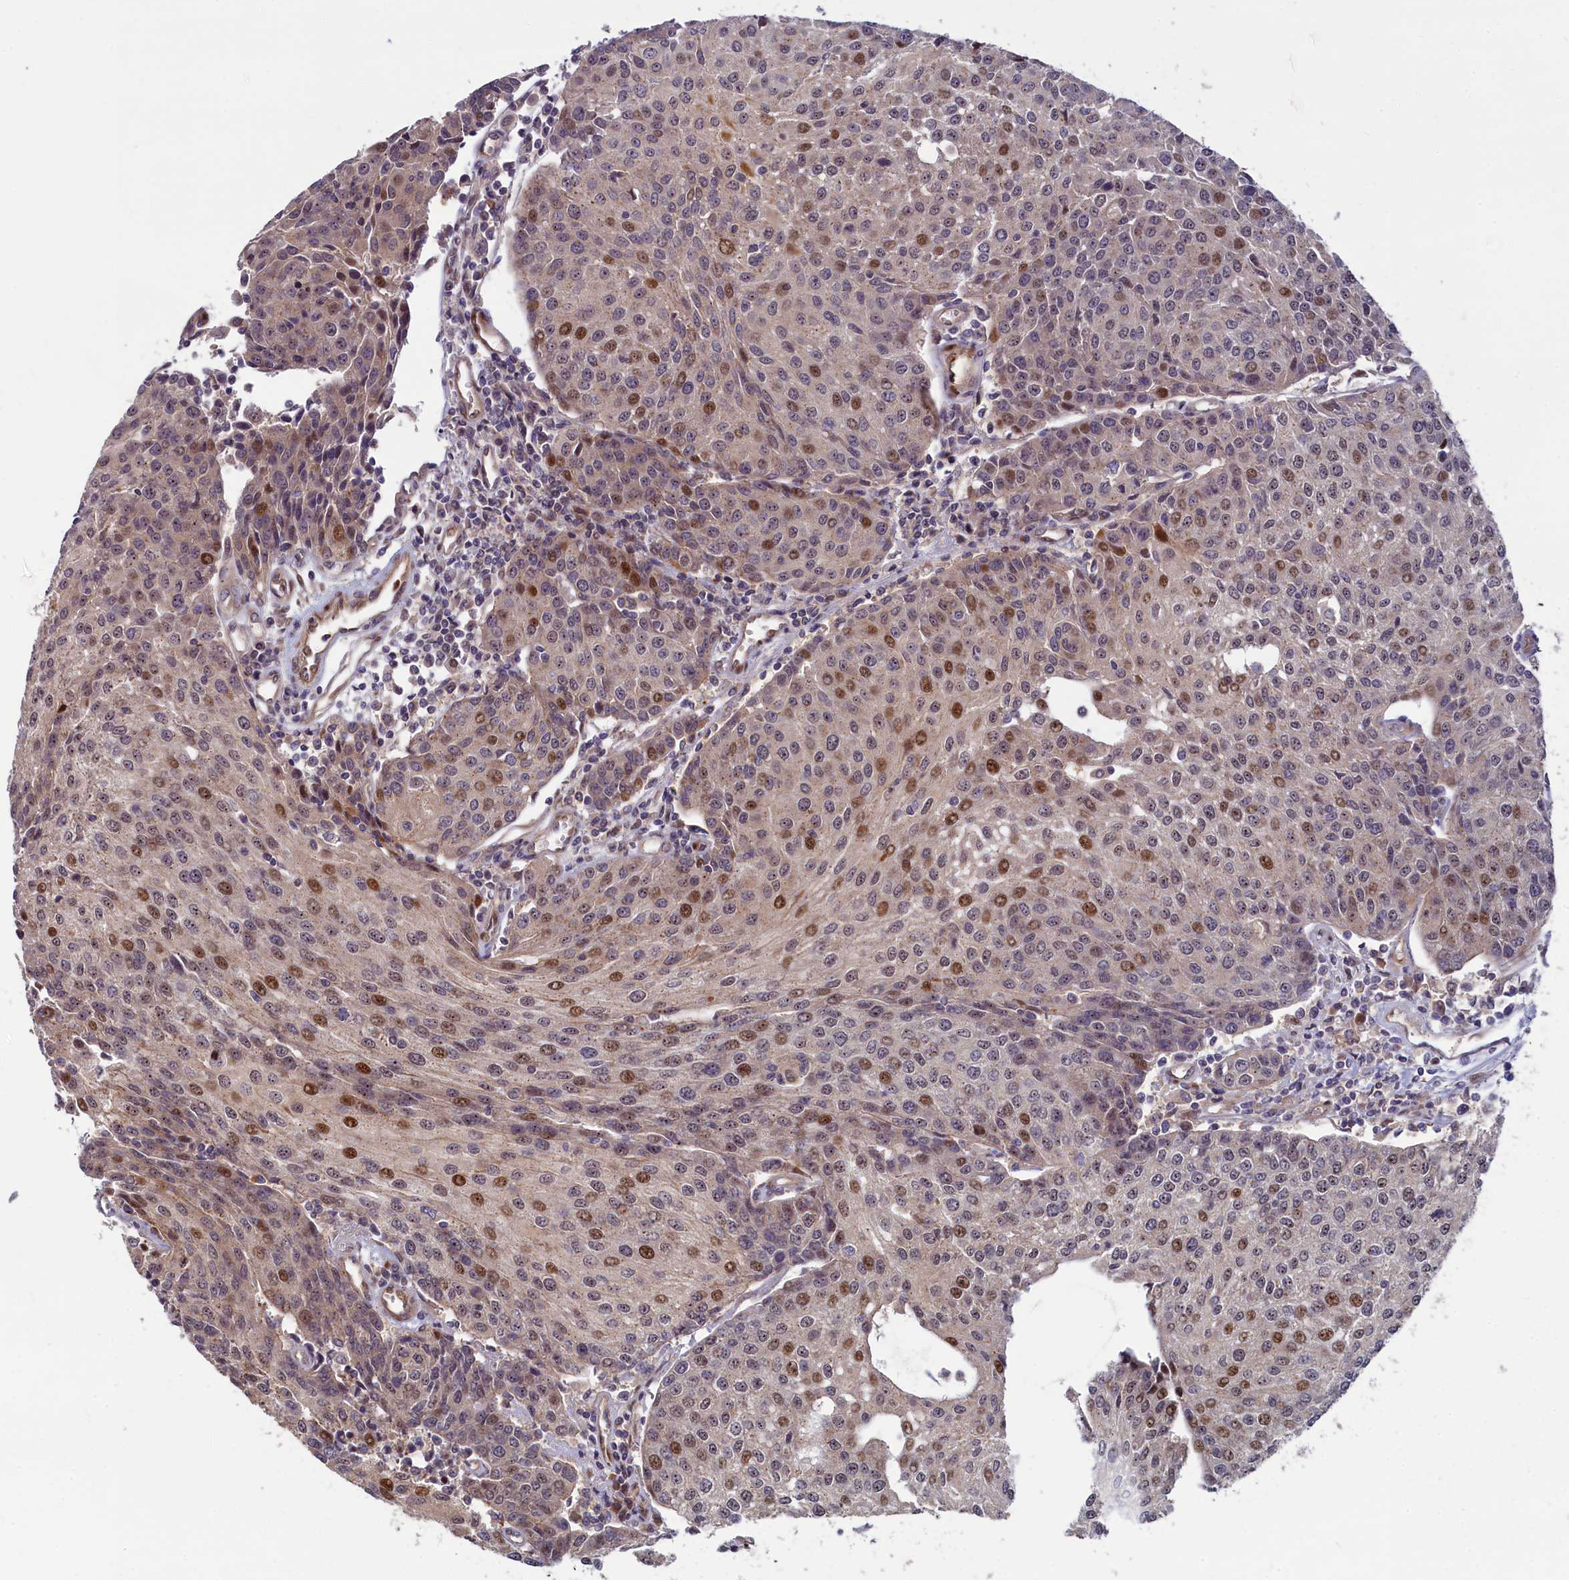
{"staining": {"intensity": "moderate", "quantity": "25%-75%", "location": "nuclear"}, "tissue": "urothelial cancer", "cell_type": "Tumor cells", "image_type": "cancer", "snomed": [{"axis": "morphology", "description": "Urothelial carcinoma, High grade"}, {"axis": "topography", "description": "Urinary bladder"}], "caption": "DAB immunohistochemical staining of urothelial cancer reveals moderate nuclear protein expression in approximately 25%-75% of tumor cells.", "gene": "PIK3C3", "patient": {"sex": "female", "age": 85}}